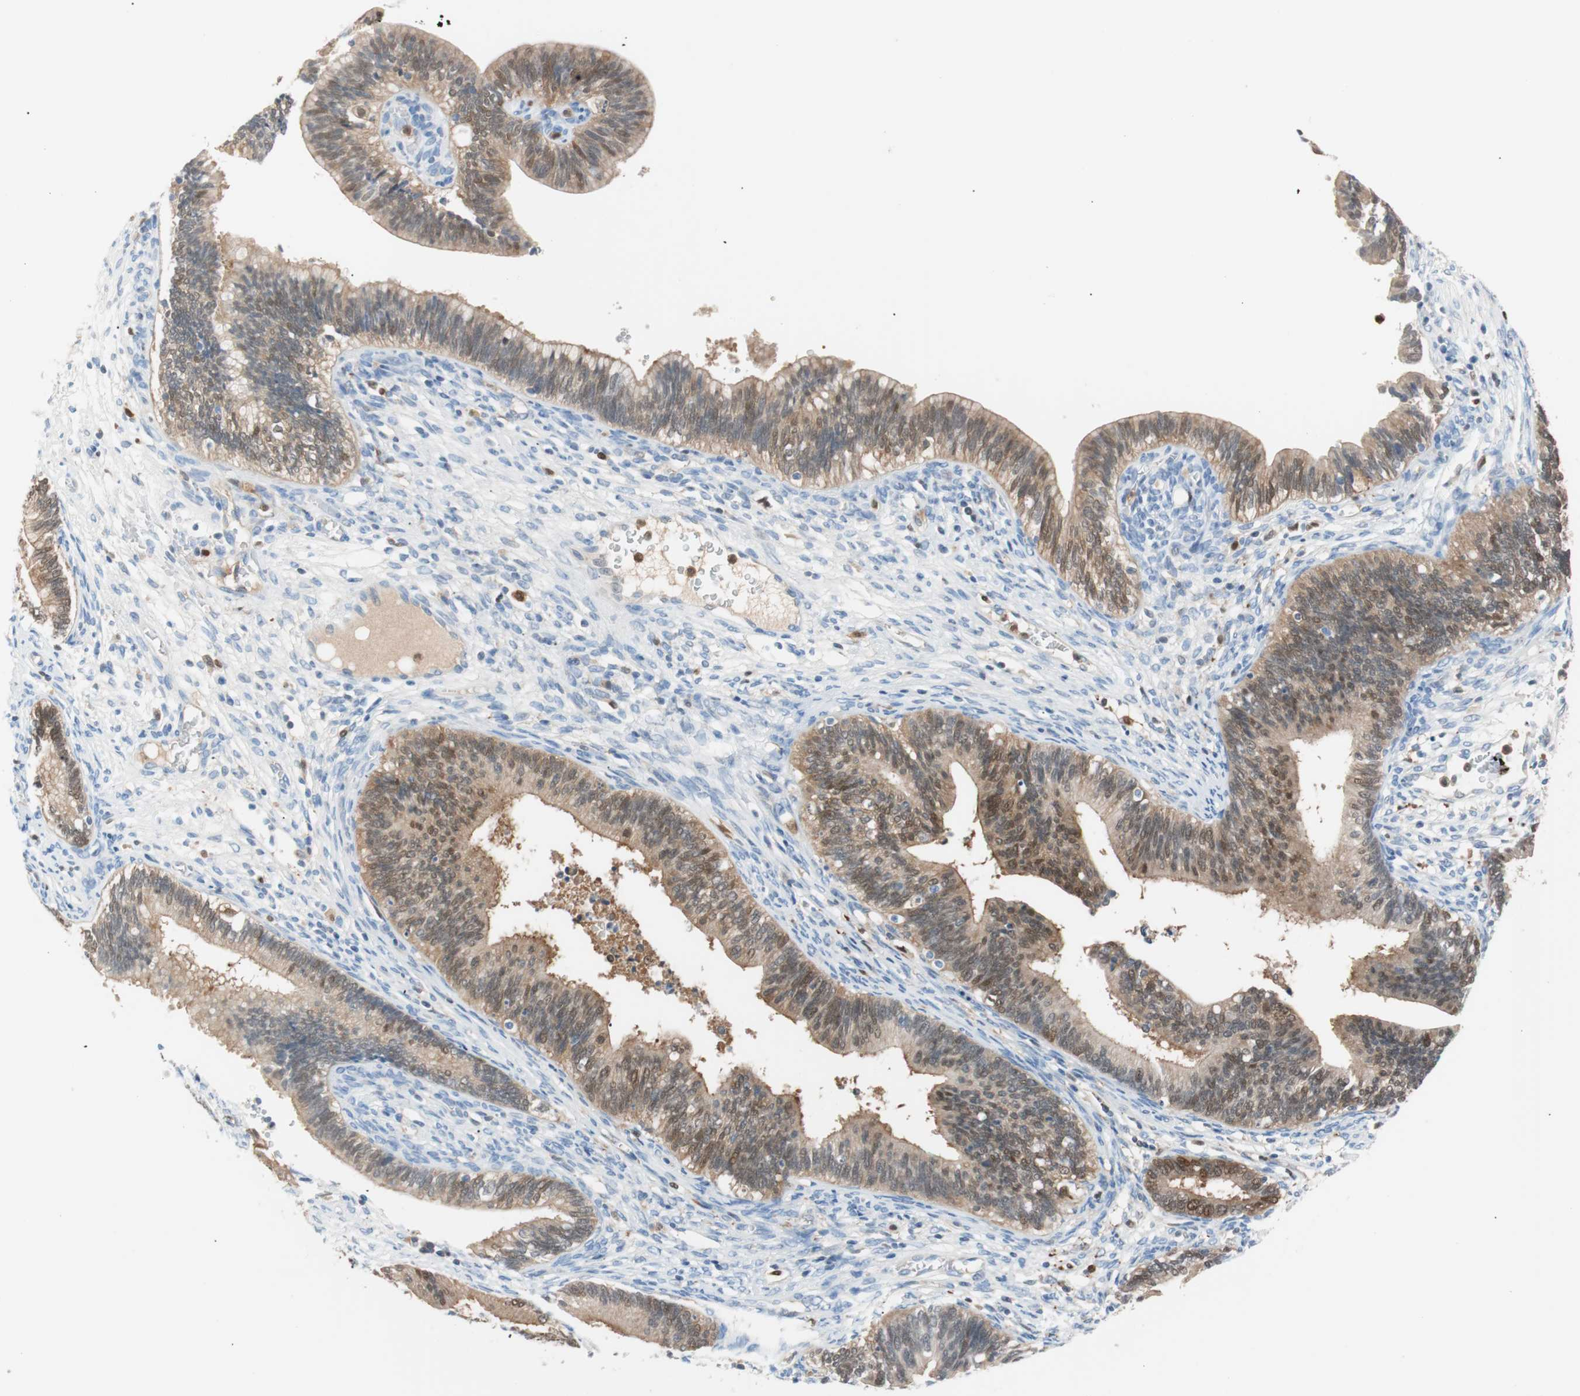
{"staining": {"intensity": "moderate", "quantity": "25%-75%", "location": "cytoplasmic/membranous,nuclear"}, "tissue": "cervical cancer", "cell_type": "Tumor cells", "image_type": "cancer", "snomed": [{"axis": "morphology", "description": "Adenocarcinoma, NOS"}, {"axis": "topography", "description": "Cervix"}], "caption": "Immunohistochemical staining of adenocarcinoma (cervical) reveals medium levels of moderate cytoplasmic/membranous and nuclear expression in about 25%-75% of tumor cells.", "gene": "IL18", "patient": {"sex": "female", "age": 44}}